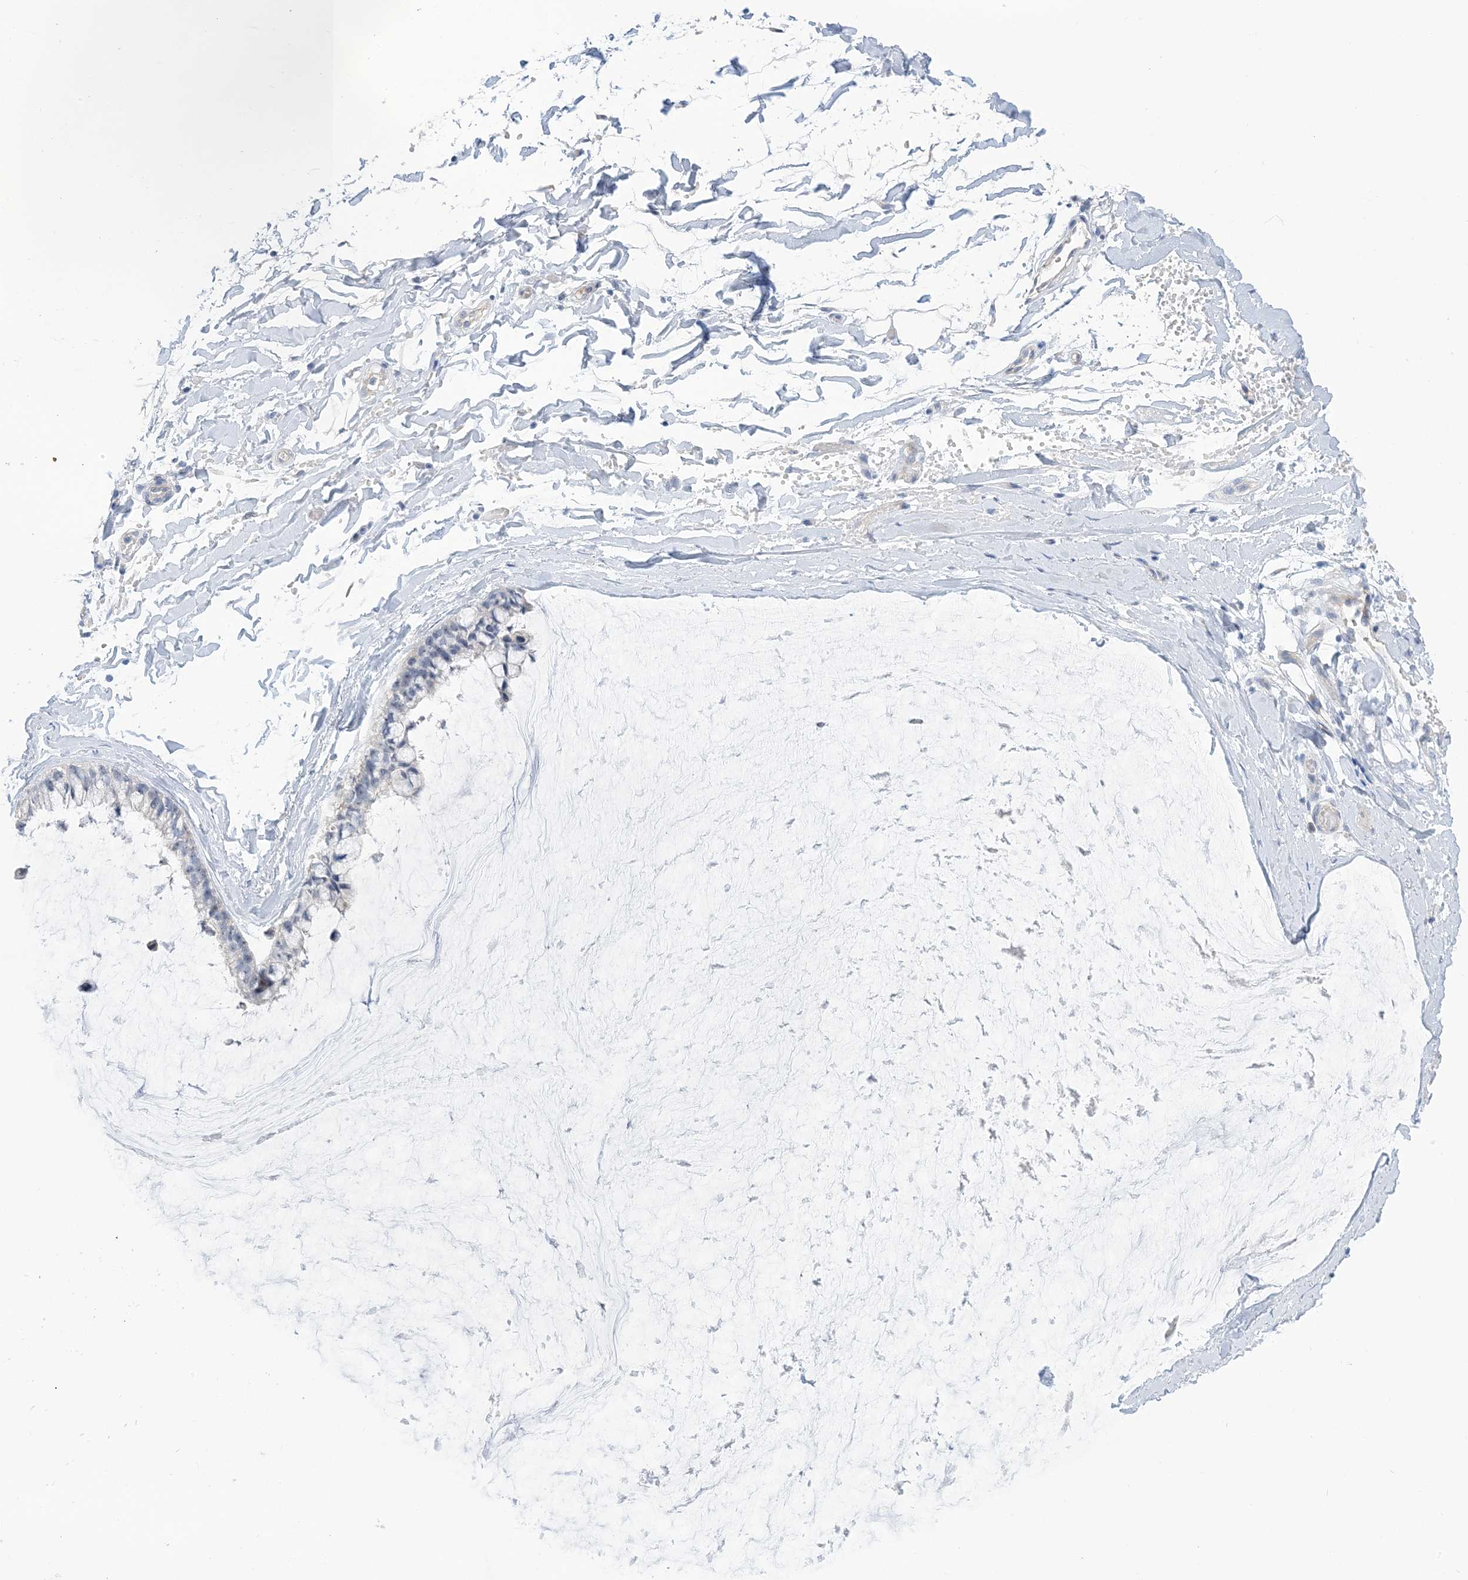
{"staining": {"intensity": "negative", "quantity": "none", "location": "none"}, "tissue": "ovarian cancer", "cell_type": "Tumor cells", "image_type": "cancer", "snomed": [{"axis": "morphology", "description": "Cystadenocarcinoma, mucinous, NOS"}, {"axis": "topography", "description": "Ovary"}], "caption": "The histopathology image reveals no staining of tumor cells in ovarian mucinous cystadenocarcinoma. (Brightfield microscopy of DAB (3,3'-diaminobenzidine) immunohistochemistry (IHC) at high magnification).", "gene": "IL36B", "patient": {"sex": "female", "age": 39}}